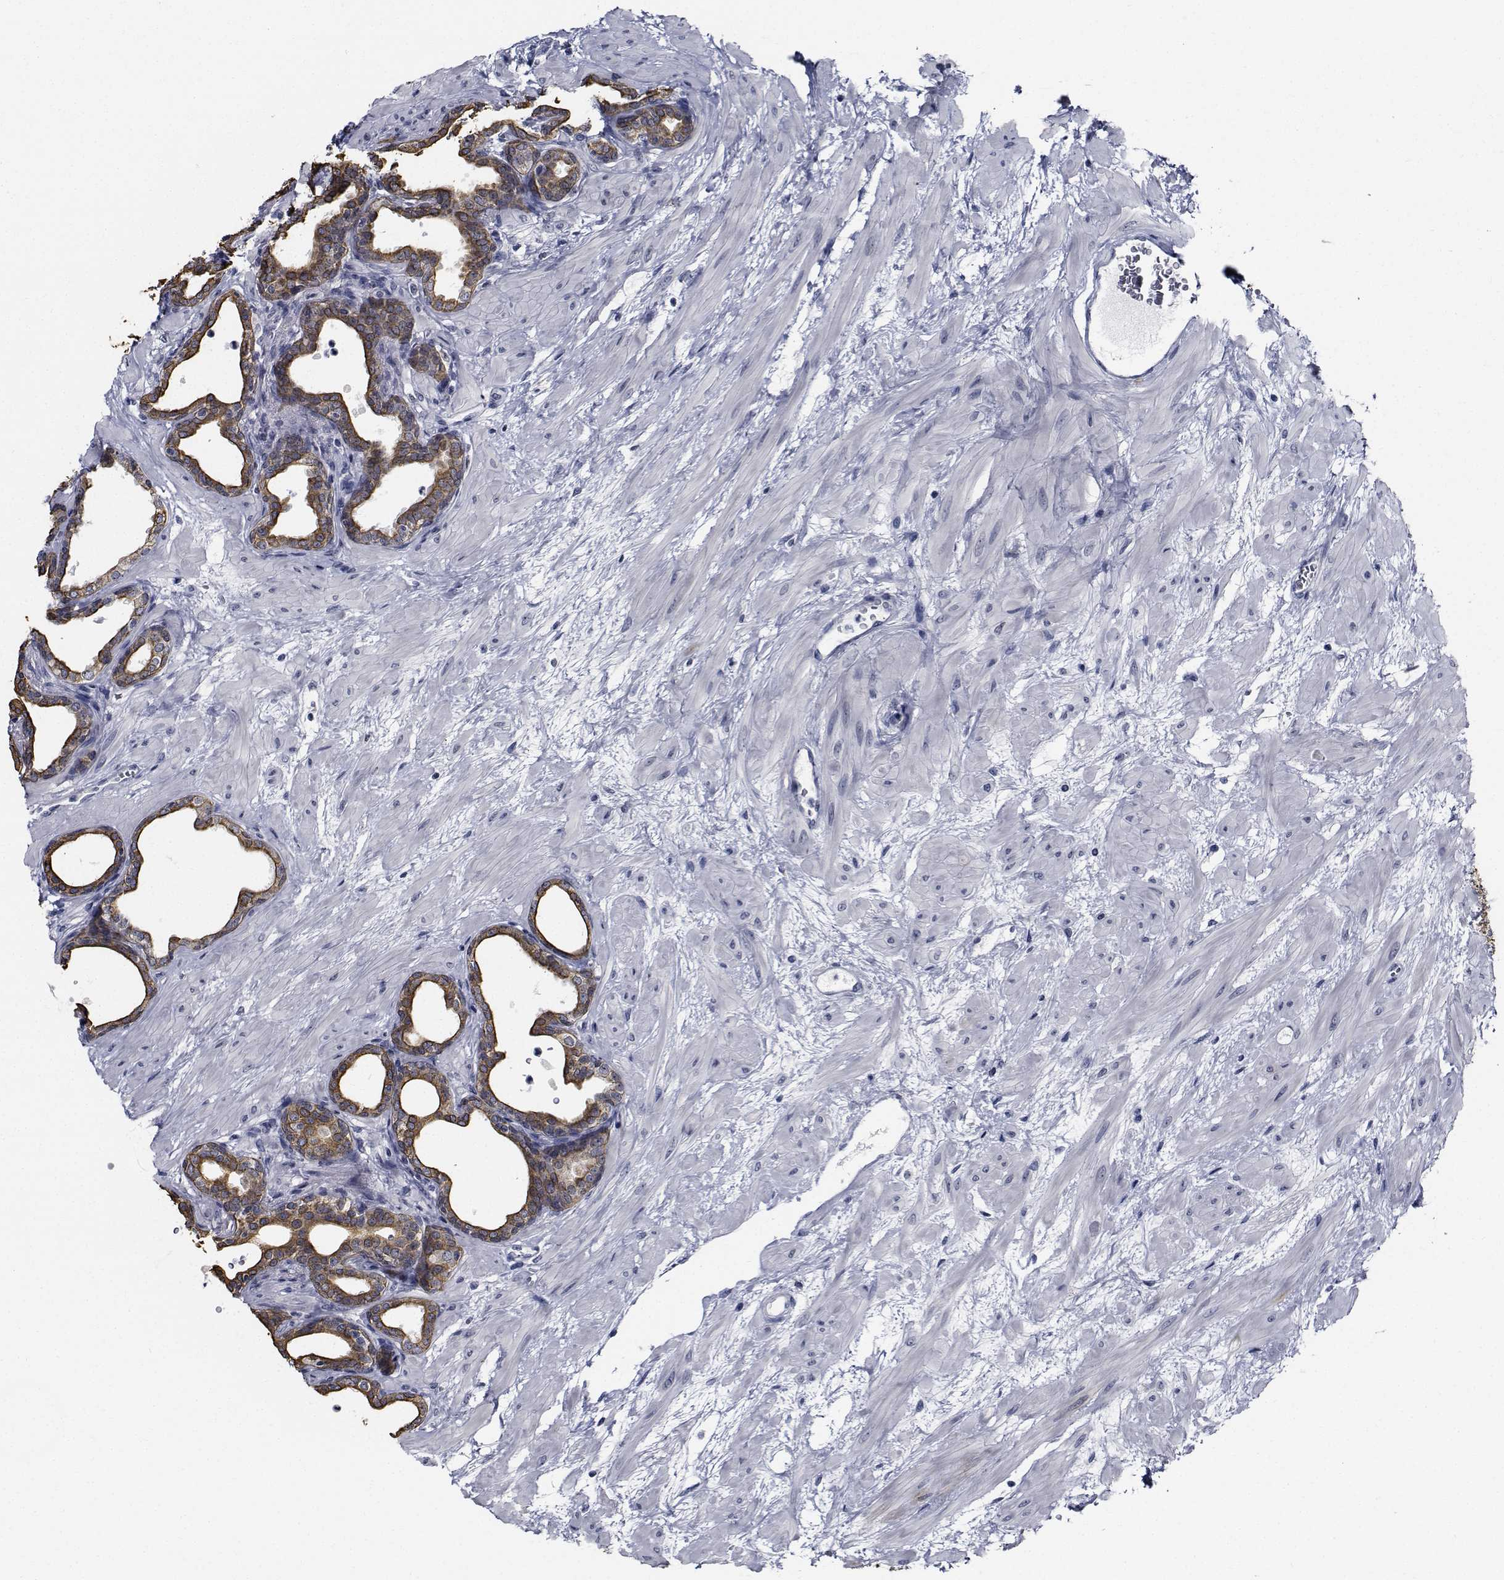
{"staining": {"intensity": "moderate", "quantity": "25%-75%", "location": "cytoplasmic/membranous"}, "tissue": "prostate", "cell_type": "Glandular cells", "image_type": "normal", "snomed": [{"axis": "morphology", "description": "Normal tissue, NOS"}, {"axis": "topography", "description": "Prostate"}], "caption": "Protein staining shows moderate cytoplasmic/membranous expression in about 25%-75% of glandular cells in normal prostate. (Brightfield microscopy of DAB IHC at high magnification).", "gene": "NVL", "patient": {"sex": "male", "age": 37}}